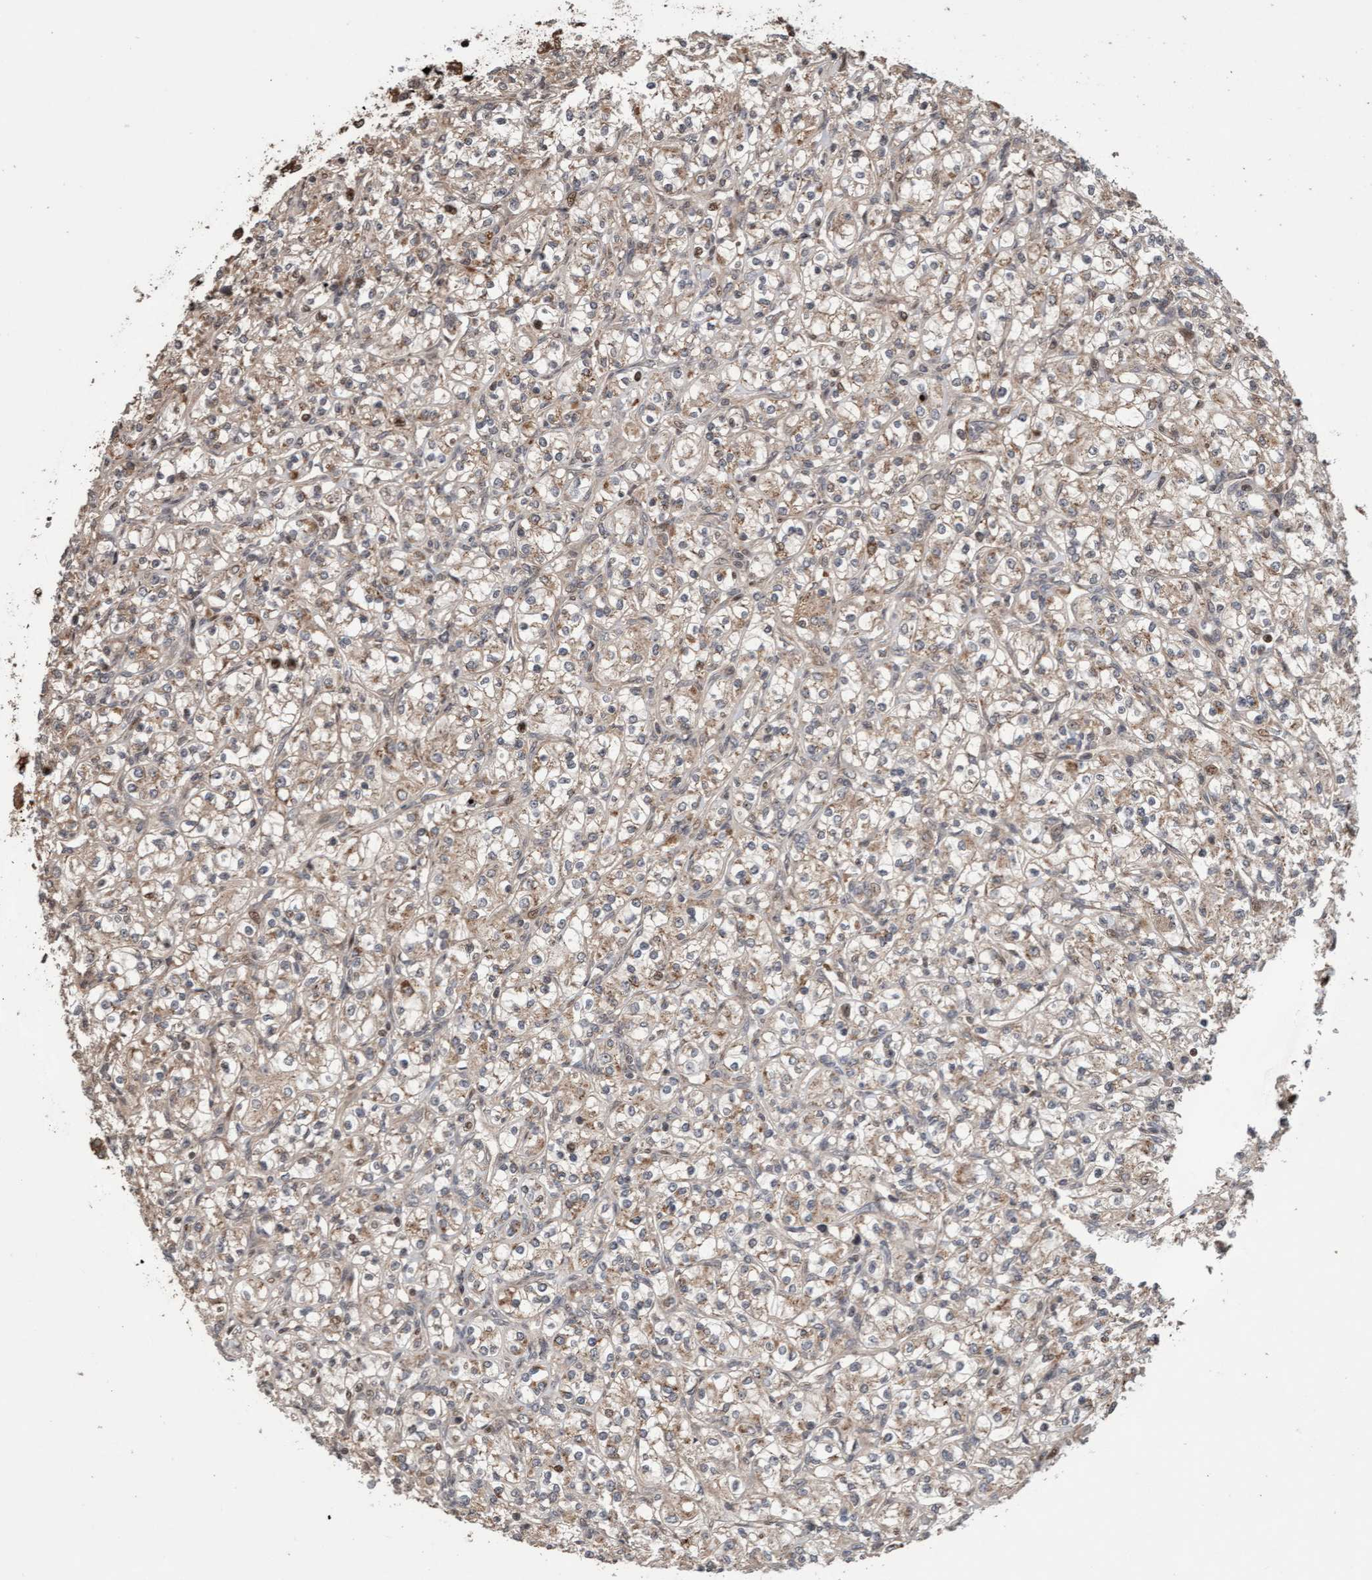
{"staining": {"intensity": "weak", "quantity": ">75%", "location": "cytoplasmic/membranous"}, "tissue": "renal cancer", "cell_type": "Tumor cells", "image_type": "cancer", "snomed": [{"axis": "morphology", "description": "Adenocarcinoma, NOS"}, {"axis": "topography", "description": "Kidney"}], "caption": "Human renal adenocarcinoma stained for a protein (brown) exhibits weak cytoplasmic/membranous positive staining in approximately >75% of tumor cells.", "gene": "PECR", "patient": {"sex": "male", "age": 77}}